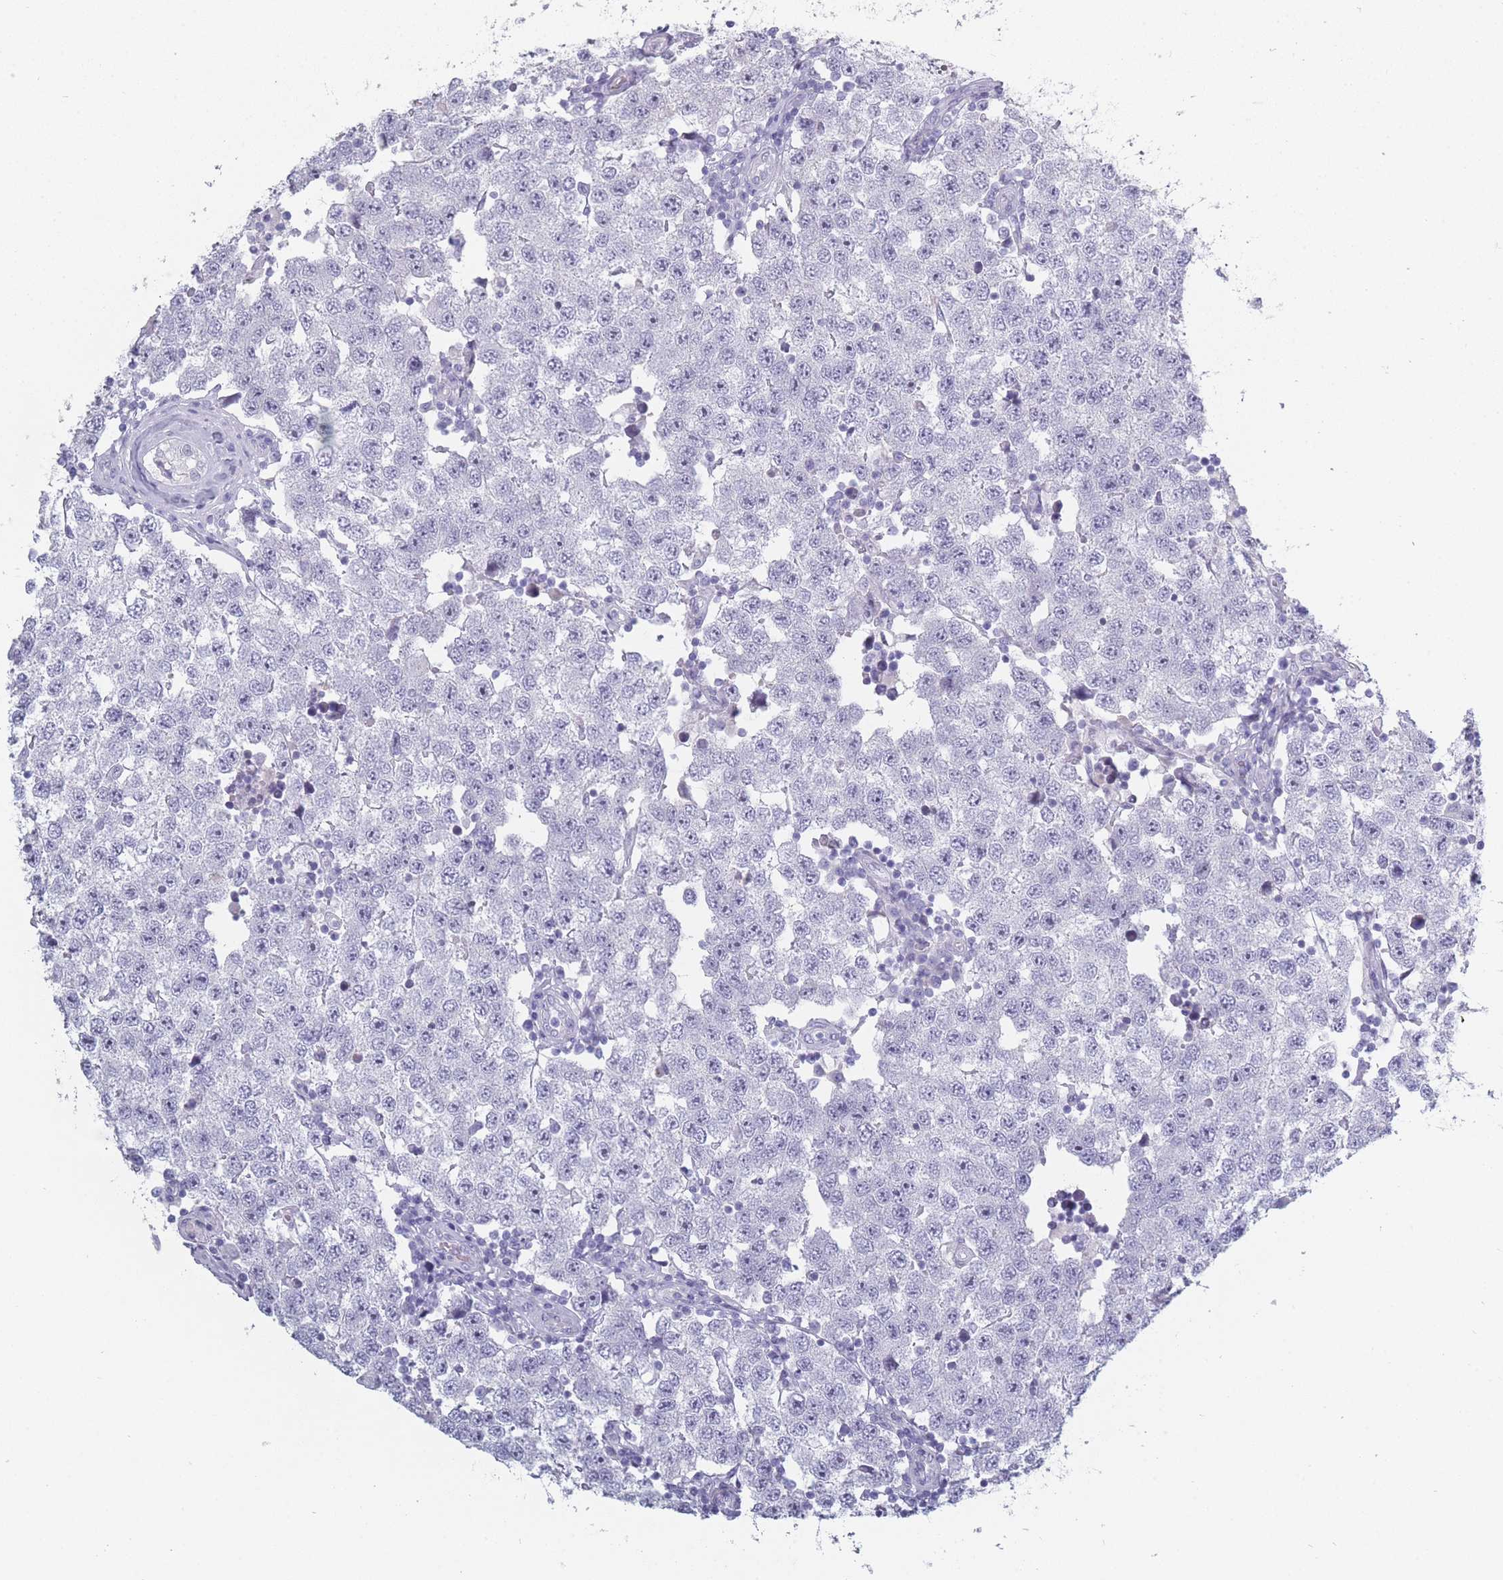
{"staining": {"intensity": "negative", "quantity": "none", "location": "none"}, "tissue": "testis cancer", "cell_type": "Tumor cells", "image_type": "cancer", "snomed": [{"axis": "morphology", "description": "Seminoma, NOS"}, {"axis": "topography", "description": "Testis"}], "caption": "Immunohistochemistry of testis cancer demonstrates no positivity in tumor cells. (Stains: DAB (3,3'-diaminobenzidine) IHC with hematoxylin counter stain, Microscopy: brightfield microscopy at high magnification).", "gene": "ROS1", "patient": {"sex": "male", "age": 34}}